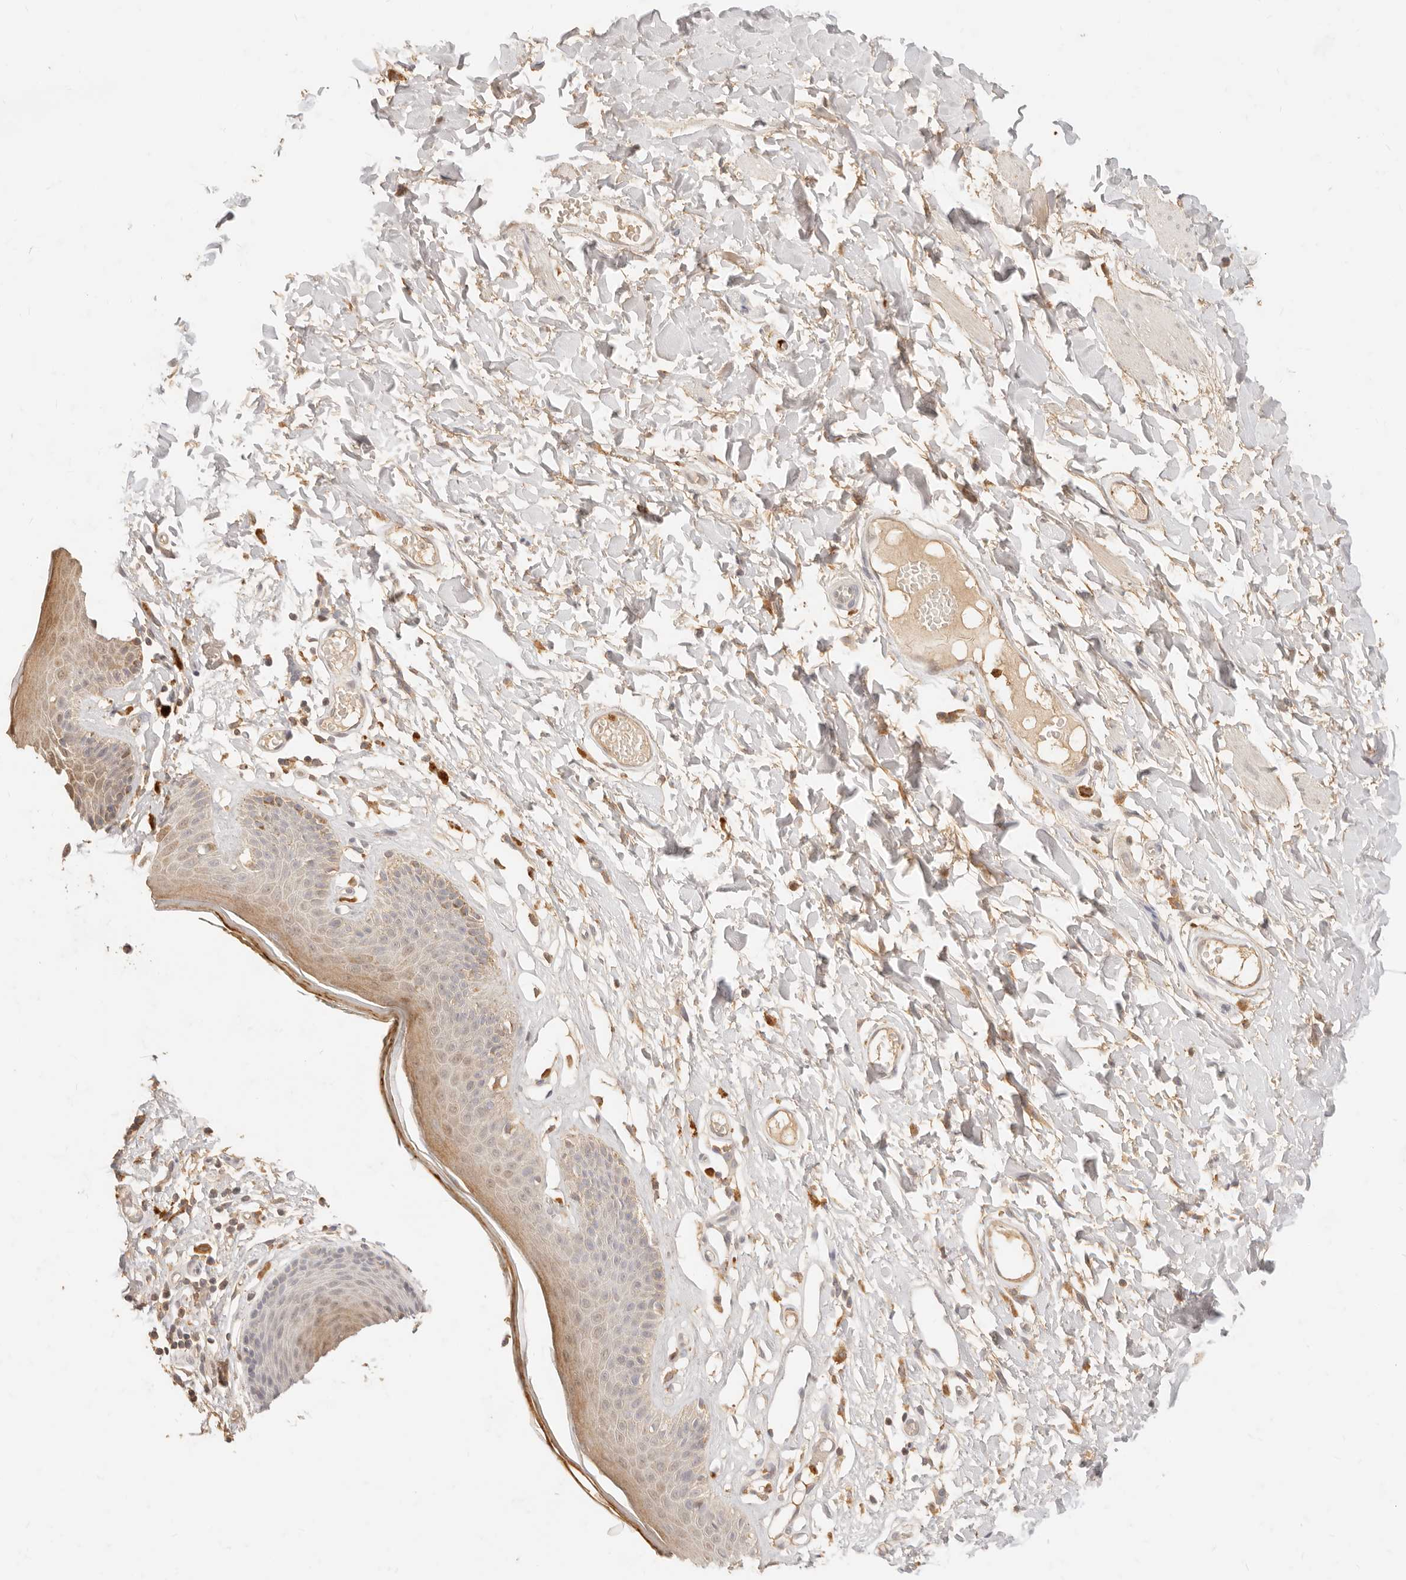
{"staining": {"intensity": "moderate", "quantity": "<25%", "location": "cytoplasmic/membranous"}, "tissue": "skin", "cell_type": "Epidermal cells", "image_type": "normal", "snomed": [{"axis": "morphology", "description": "Normal tissue, NOS"}, {"axis": "topography", "description": "Vulva"}], "caption": "A photomicrograph of human skin stained for a protein shows moderate cytoplasmic/membranous brown staining in epidermal cells. The protein is shown in brown color, while the nuclei are stained blue.", "gene": "TMTC2", "patient": {"sex": "female", "age": 73}}